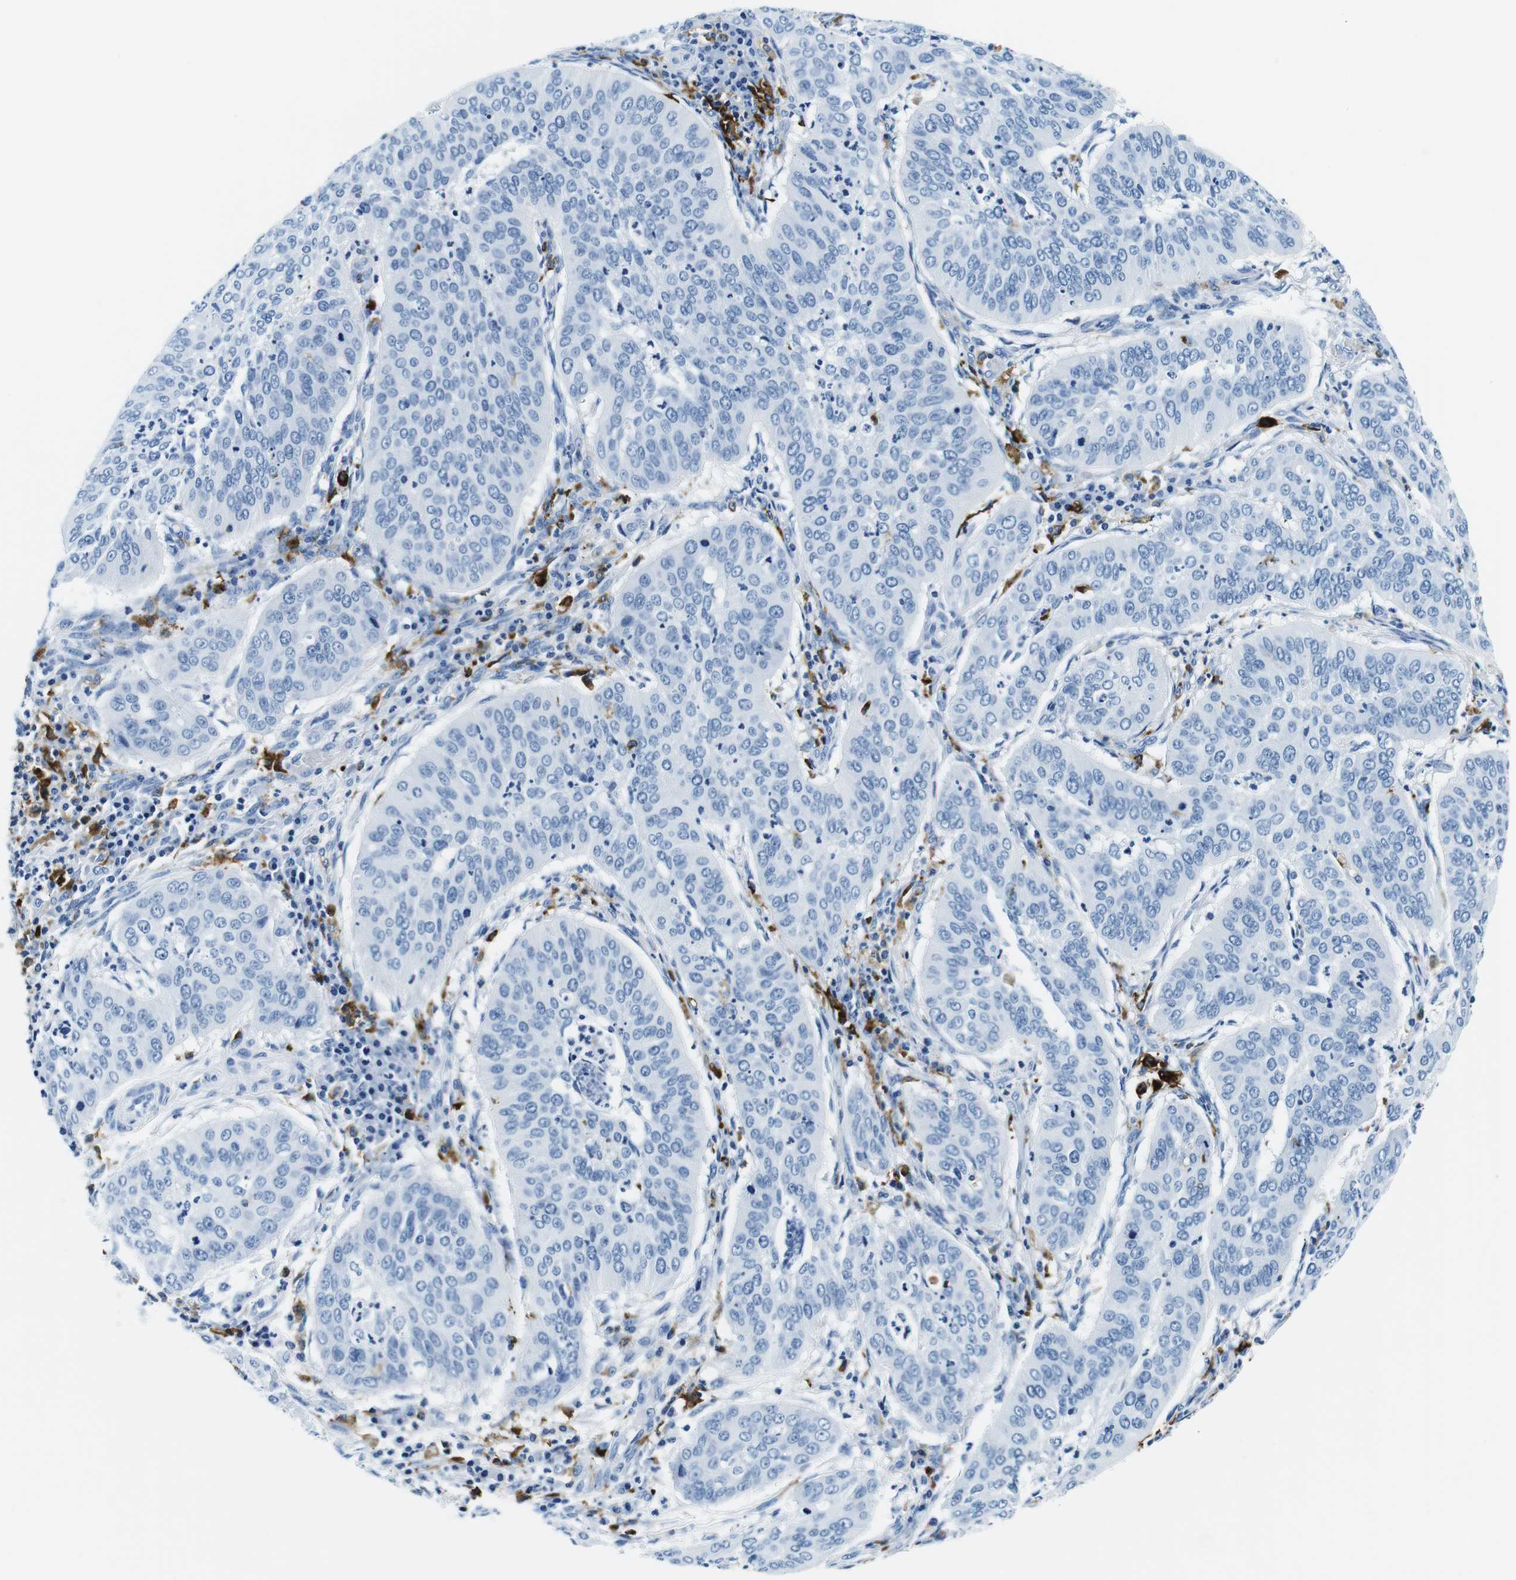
{"staining": {"intensity": "negative", "quantity": "none", "location": "none"}, "tissue": "cervical cancer", "cell_type": "Tumor cells", "image_type": "cancer", "snomed": [{"axis": "morphology", "description": "Normal tissue, NOS"}, {"axis": "morphology", "description": "Squamous cell carcinoma, NOS"}, {"axis": "topography", "description": "Cervix"}], "caption": "The IHC histopathology image has no significant staining in tumor cells of cervical cancer tissue.", "gene": "HLA-DRB1", "patient": {"sex": "female", "age": 39}}